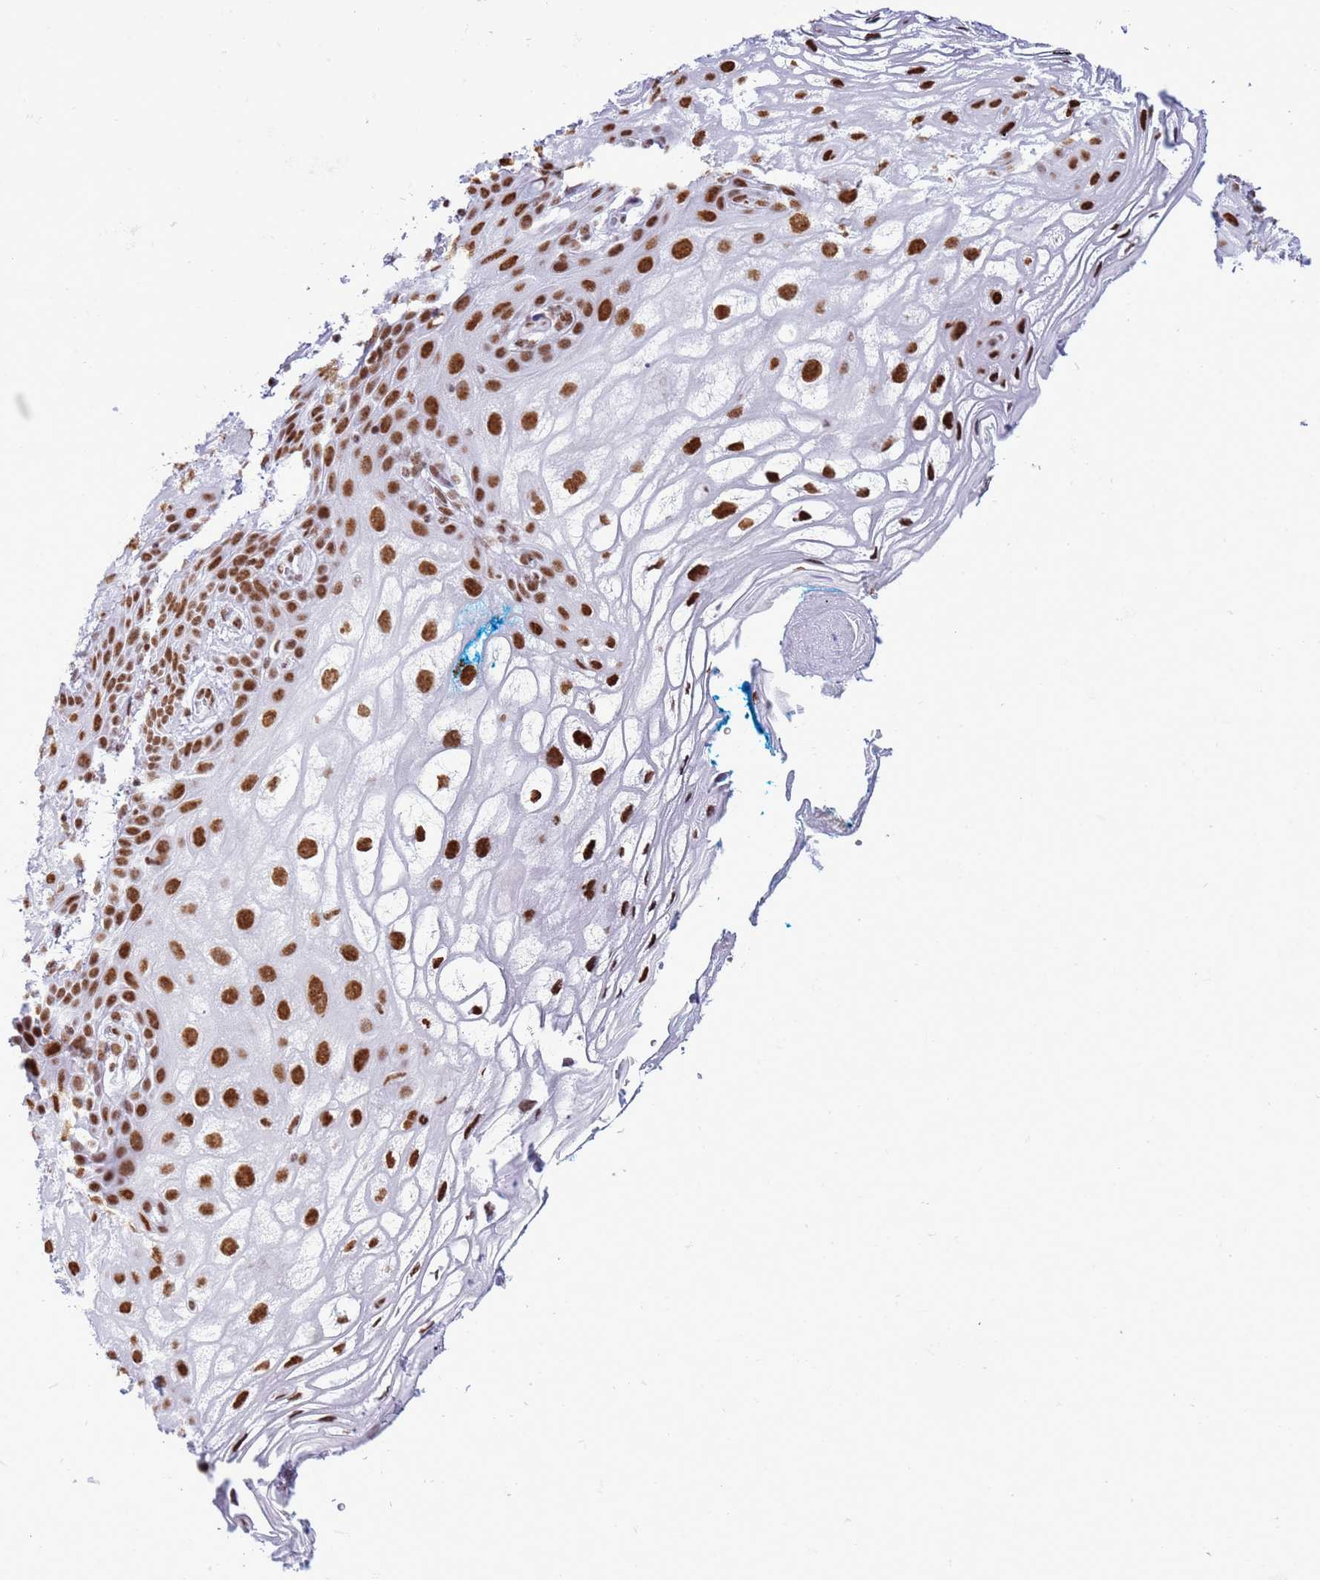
{"staining": {"intensity": "strong", "quantity": ">75%", "location": "nuclear"}, "tissue": "vagina", "cell_type": "Squamous epithelial cells", "image_type": "normal", "snomed": [{"axis": "morphology", "description": "Normal tissue, NOS"}, {"axis": "topography", "description": "Vagina"}], "caption": "Vagina stained with immunohistochemistry (IHC) exhibits strong nuclear expression in approximately >75% of squamous epithelial cells.", "gene": "RALY", "patient": {"sex": "female", "age": 68}}